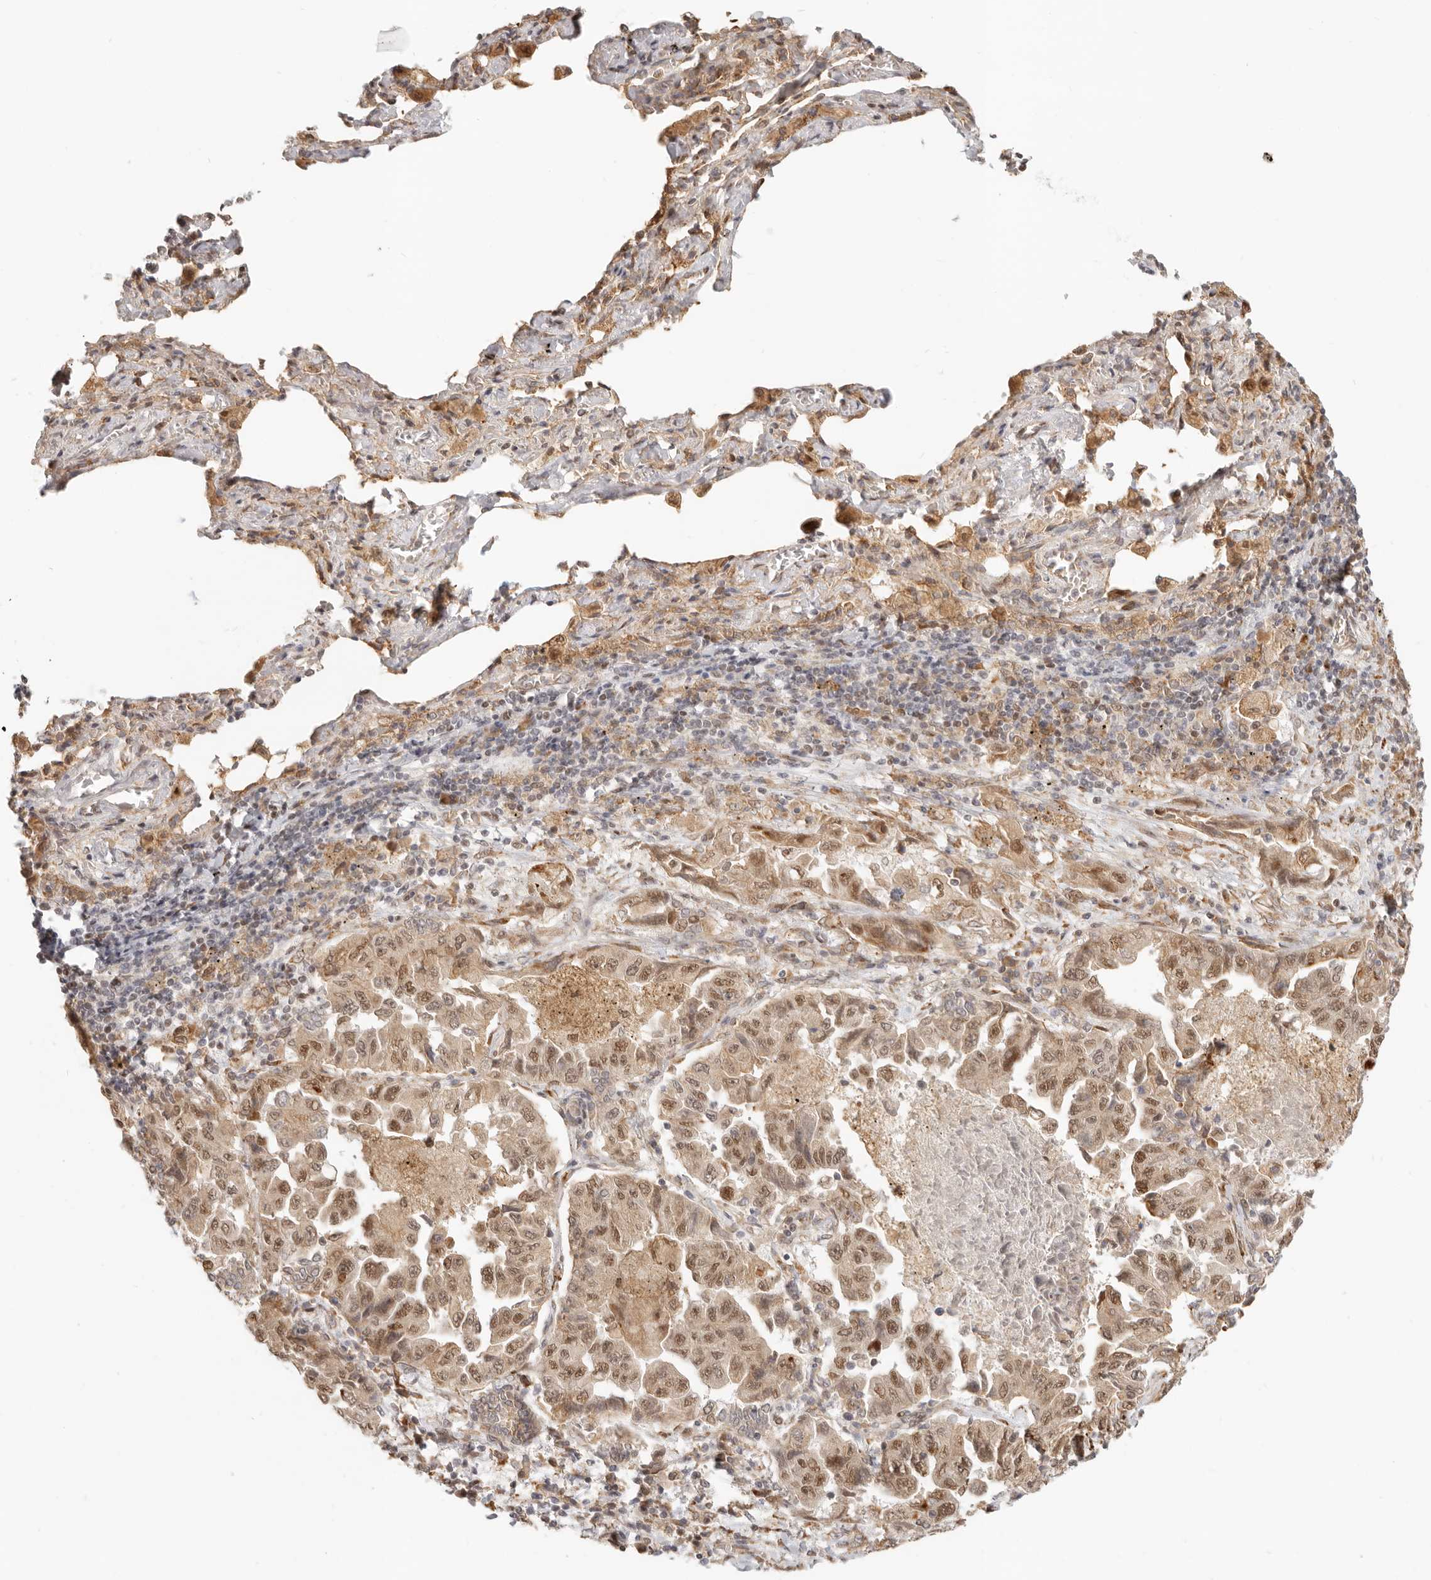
{"staining": {"intensity": "moderate", "quantity": ">75%", "location": "cytoplasmic/membranous,nuclear"}, "tissue": "lung cancer", "cell_type": "Tumor cells", "image_type": "cancer", "snomed": [{"axis": "morphology", "description": "Adenocarcinoma, NOS"}, {"axis": "topography", "description": "Lung"}], "caption": "Human lung adenocarcinoma stained for a protein (brown) displays moderate cytoplasmic/membranous and nuclear positive staining in approximately >75% of tumor cells.", "gene": "TUFT1", "patient": {"sex": "female", "age": 51}}